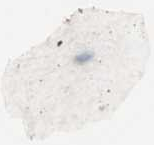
{"staining": {"intensity": "strong", "quantity": "25%-75%", "location": "cytoplasmic/membranous,nuclear"}, "tissue": "adipose tissue", "cell_type": "Adipocytes", "image_type": "normal", "snomed": [{"axis": "morphology", "description": "Normal tissue, NOS"}, {"axis": "topography", "description": "Vascular tissue"}], "caption": "Brown immunohistochemical staining in unremarkable adipose tissue exhibits strong cytoplasmic/membranous,nuclear staining in about 25%-75% of adipocytes. The protein of interest is shown in brown color, while the nuclei are stained blue.", "gene": "DRG2", "patient": {"sex": "male", "age": 41}}